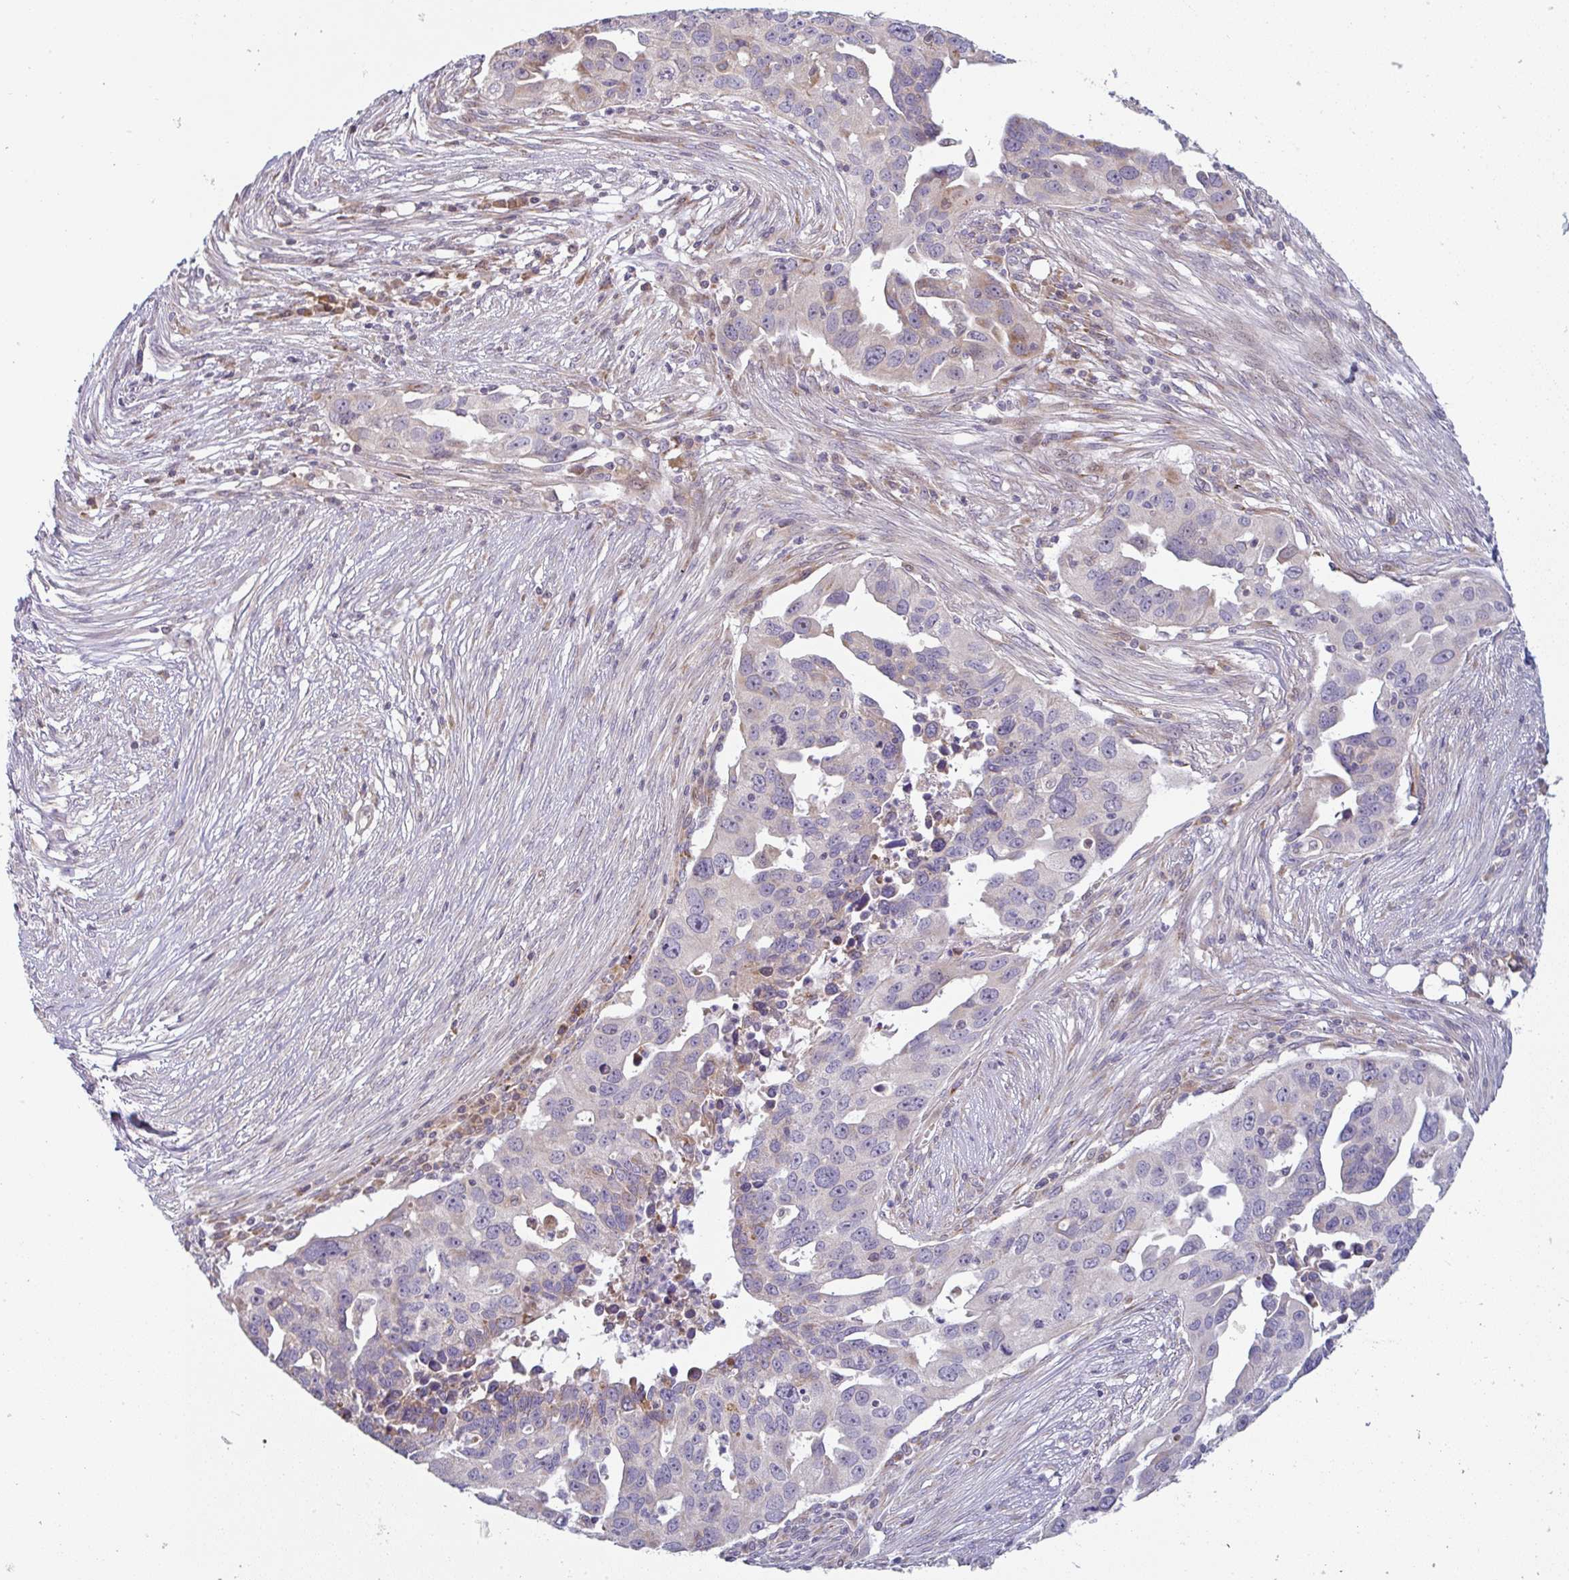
{"staining": {"intensity": "moderate", "quantity": "<25%", "location": "cytoplasmic/membranous"}, "tissue": "ovarian cancer", "cell_type": "Tumor cells", "image_type": "cancer", "snomed": [{"axis": "morphology", "description": "Carcinoma, endometroid"}, {"axis": "morphology", "description": "Cystadenocarcinoma, serous, NOS"}, {"axis": "topography", "description": "Ovary"}], "caption": "Tumor cells reveal moderate cytoplasmic/membranous expression in about <25% of cells in endometroid carcinoma (ovarian). The protein is shown in brown color, while the nuclei are stained blue.", "gene": "MOB1A", "patient": {"sex": "female", "age": 45}}